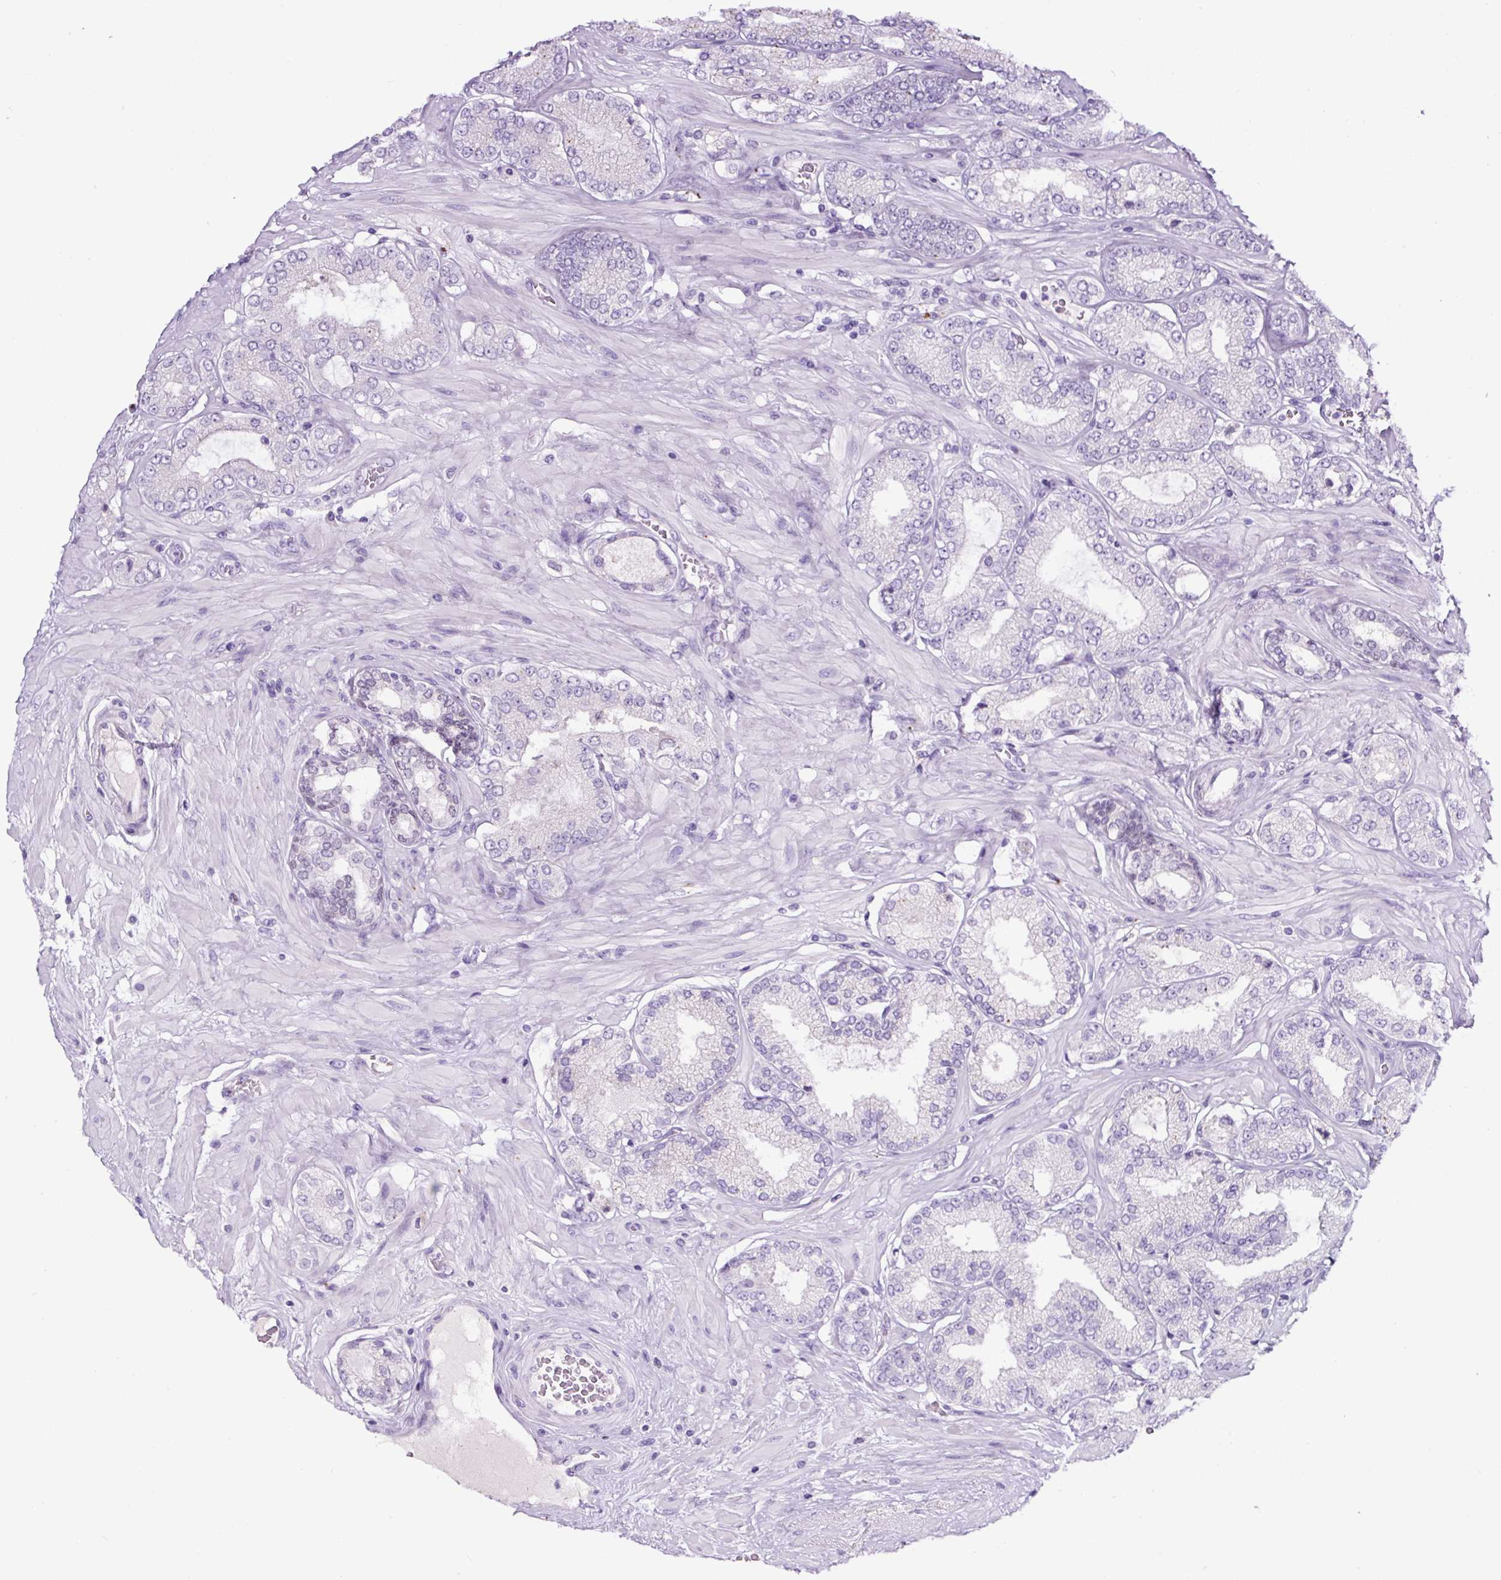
{"staining": {"intensity": "negative", "quantity": "none", "location": "none"}, "tissue": "prostate cancer", "cell_type": "Tumor cells", "image_type": "cancer", "snomed": [{"axis": "morphology", "description": "Adenocarcinoma, High grade"}, {"axis": "topography", "description": "Prostate"}], "caption": "Prostate cancer stained for a protein using immunohistochemistry shows no positivity tumor cells.", "gene": "SP8", "patient": {"sex": "male", "age": 68}}